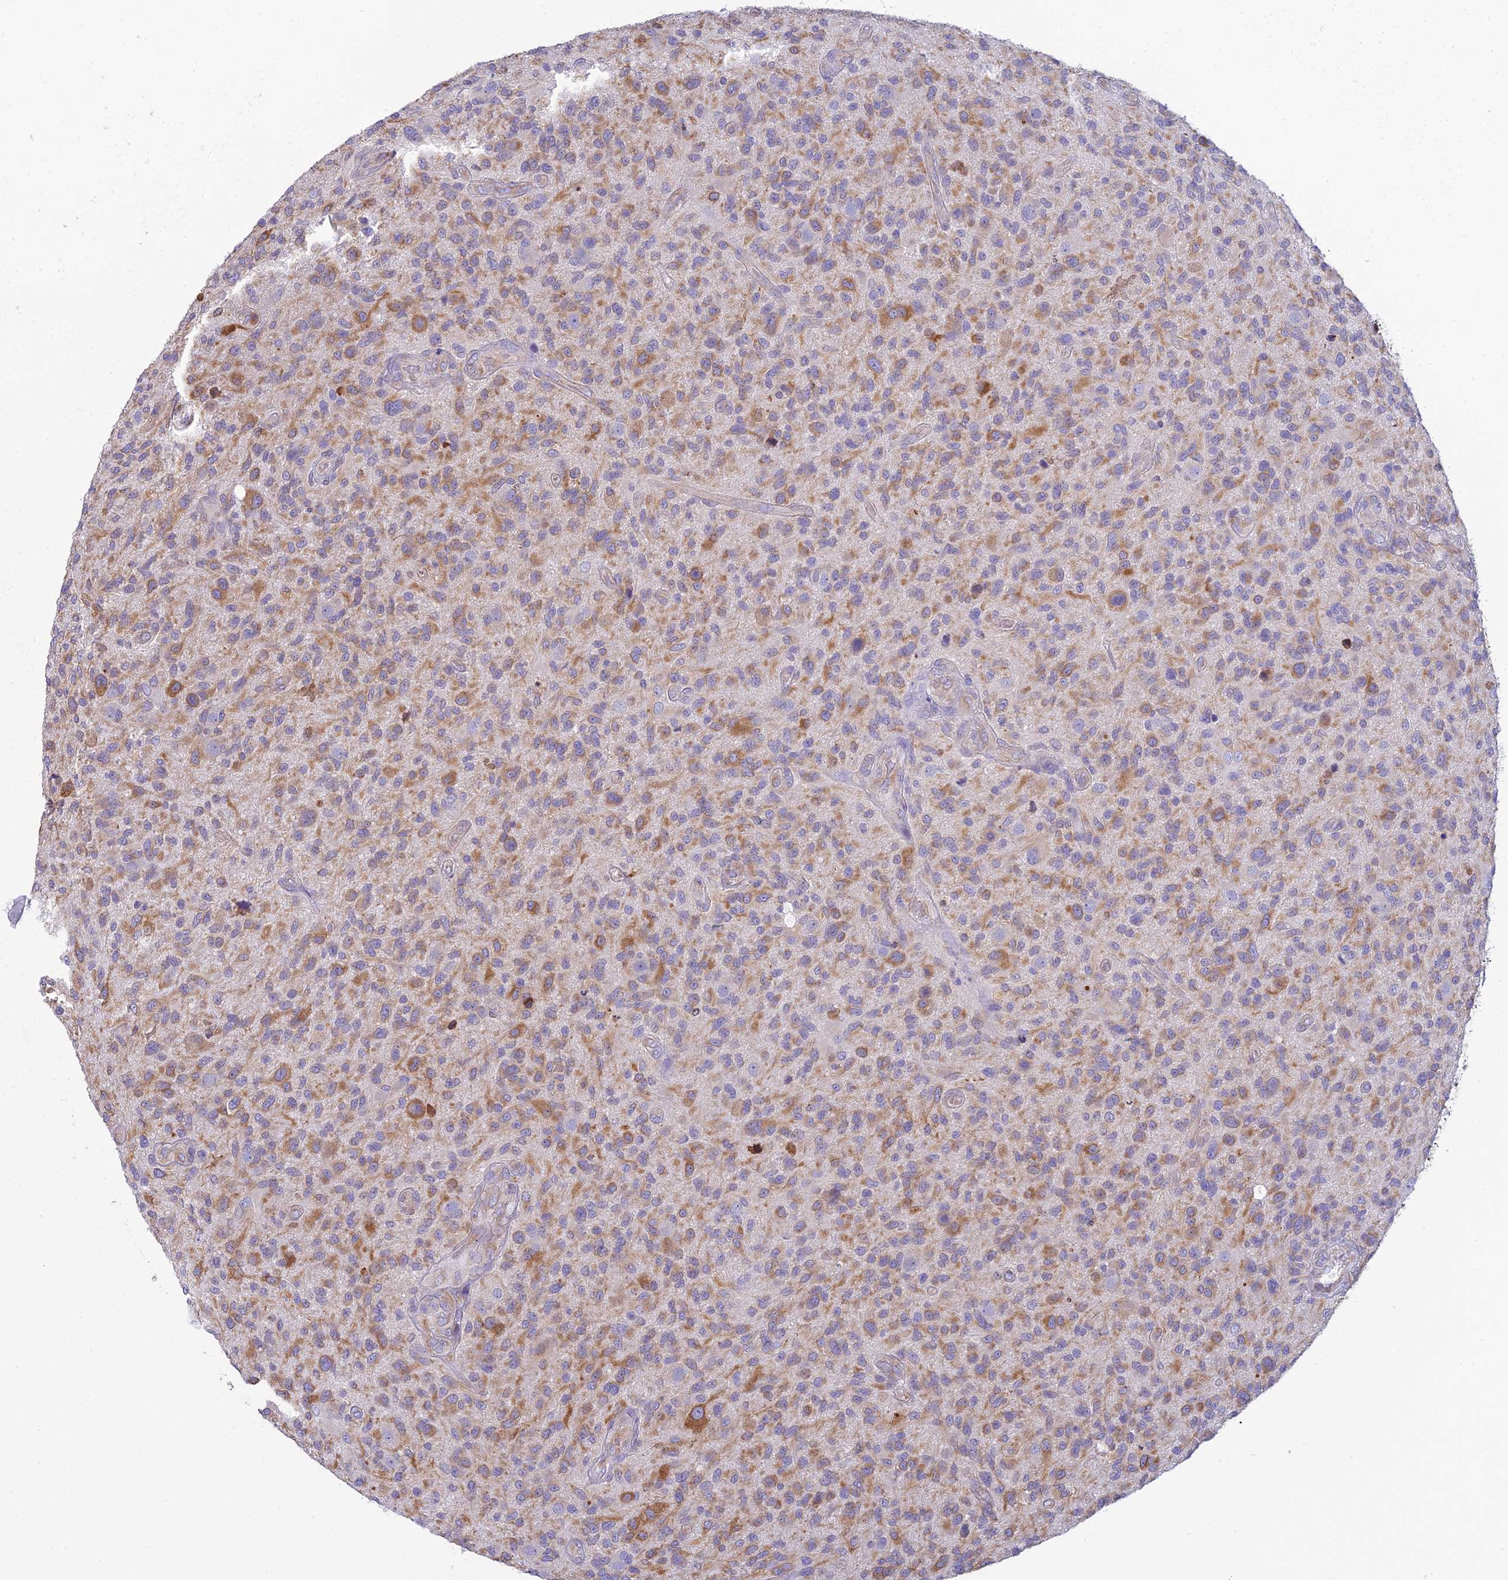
{"staining": {"intensity": "moderate", "quantity": "25%-75%", "location": "cytoplasmic/membranous"}, "tissue": "glioma", "cell_type": "Tumor cells", "image_type": "cancer", "snomed": [{"axis": "morphology", "description": "Glioma, malignant, High grade"}, {"axis": "topography", "description": "Brain"}], "caption": "Immunohistochemical staining of glioma shows medium levels of moderate cytoplasmic/membranous protein positivity in approximately 25%-75% of tumor cells. (DAB (3,3'-diaminobenzidine) IHC with brightfield microscopy, high magnification).", "gene": "HM13", "patient": {"sex": "male", "age": 47}}